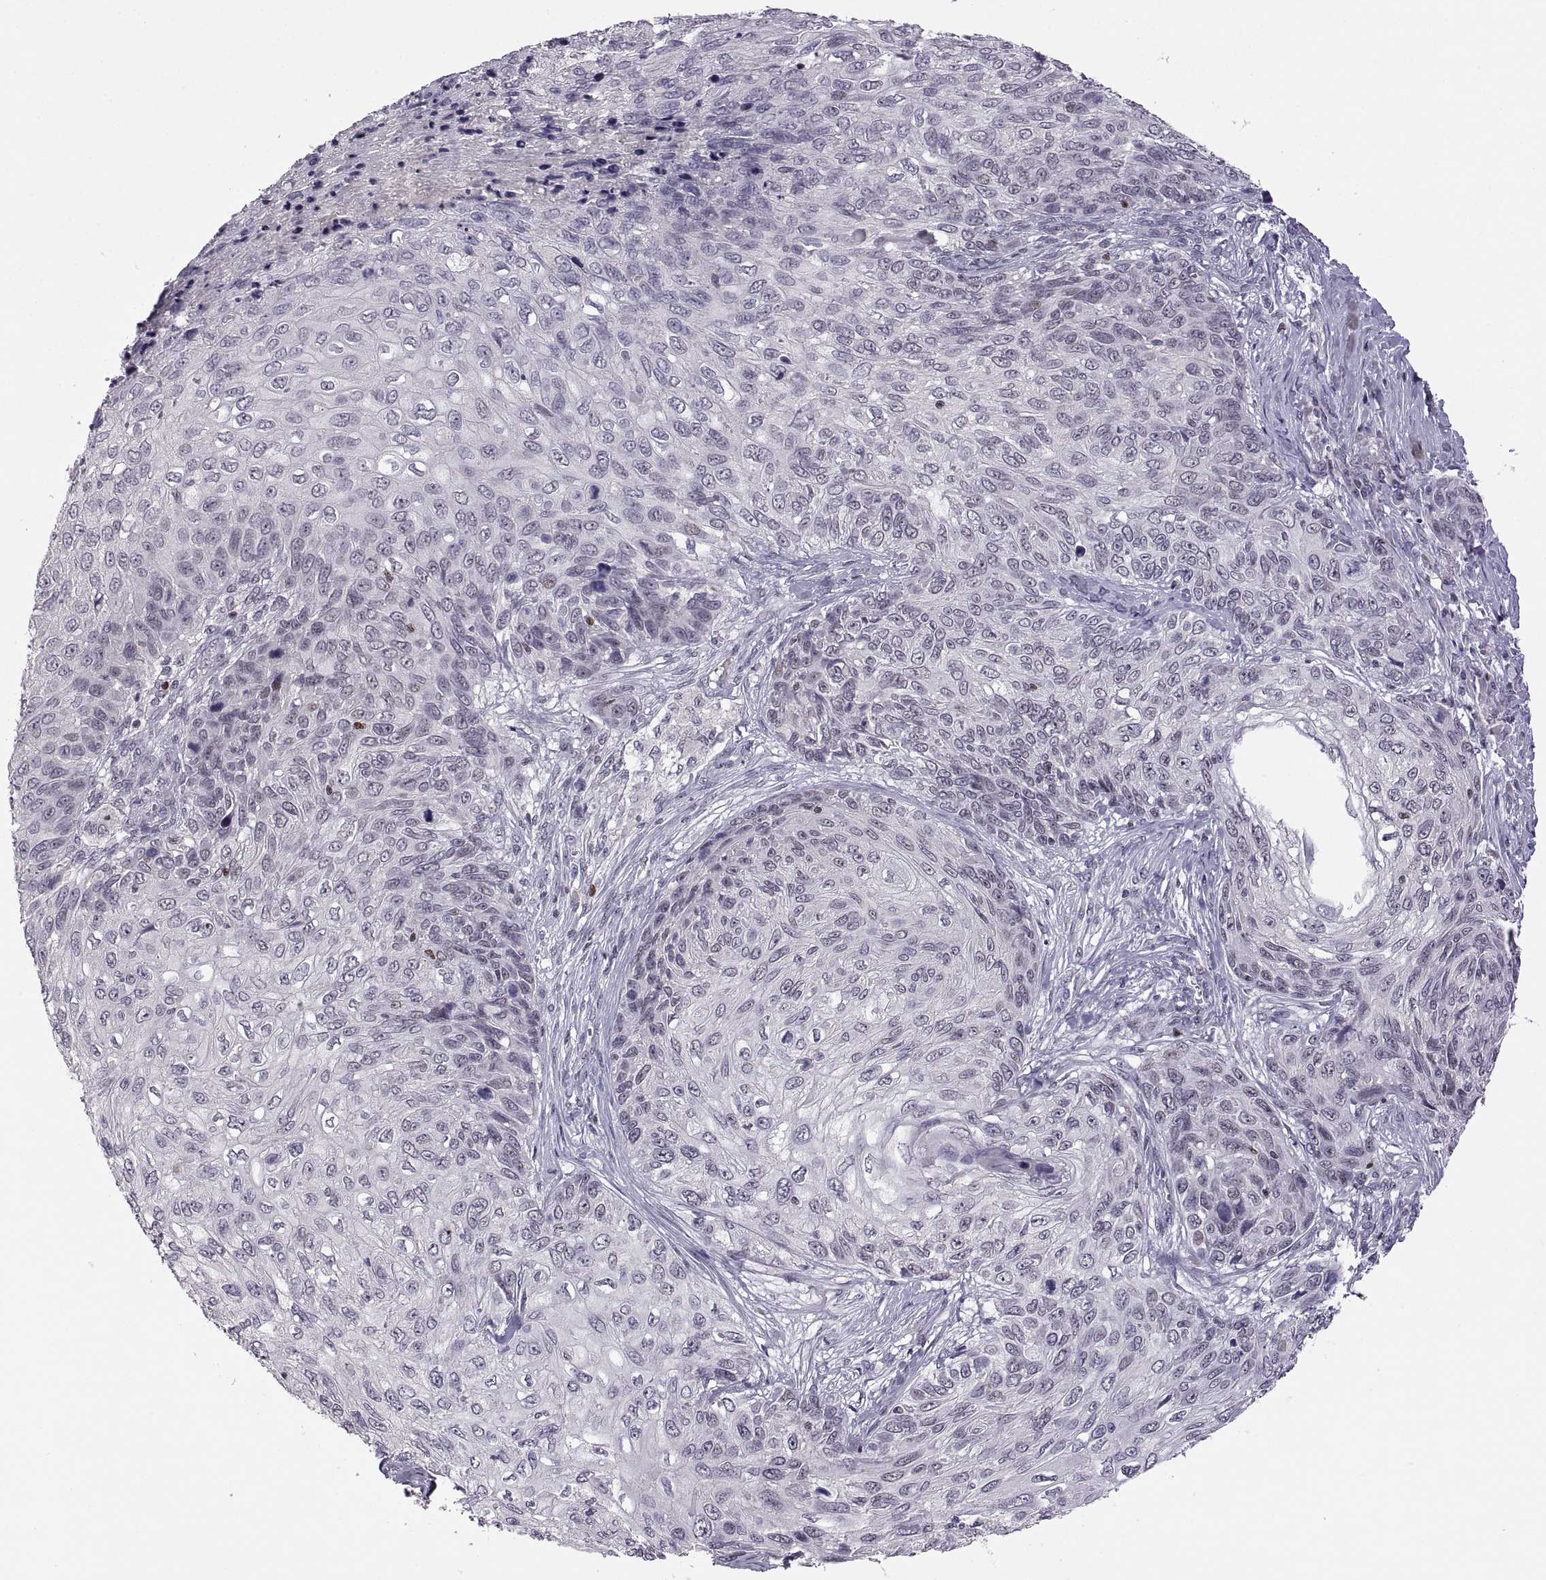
{"staining": {"intensity": "negative", "quantity": "none", "location": "none"}, "tissue": "skin cancer", "cell_type": "Tumor cells", "image_type": "cancer", "snomed": [{"axis": "morphology", "description": "Squamous cell carcinoma, NOS"}, {"axis": "topography", "description": "Skin"}], "caption": "Tumor cells show no significant positivity in skin cancer (squamous cell carcinoma).", "gene": "NEK2", "patient": {"sex": "male", "age": 92}}